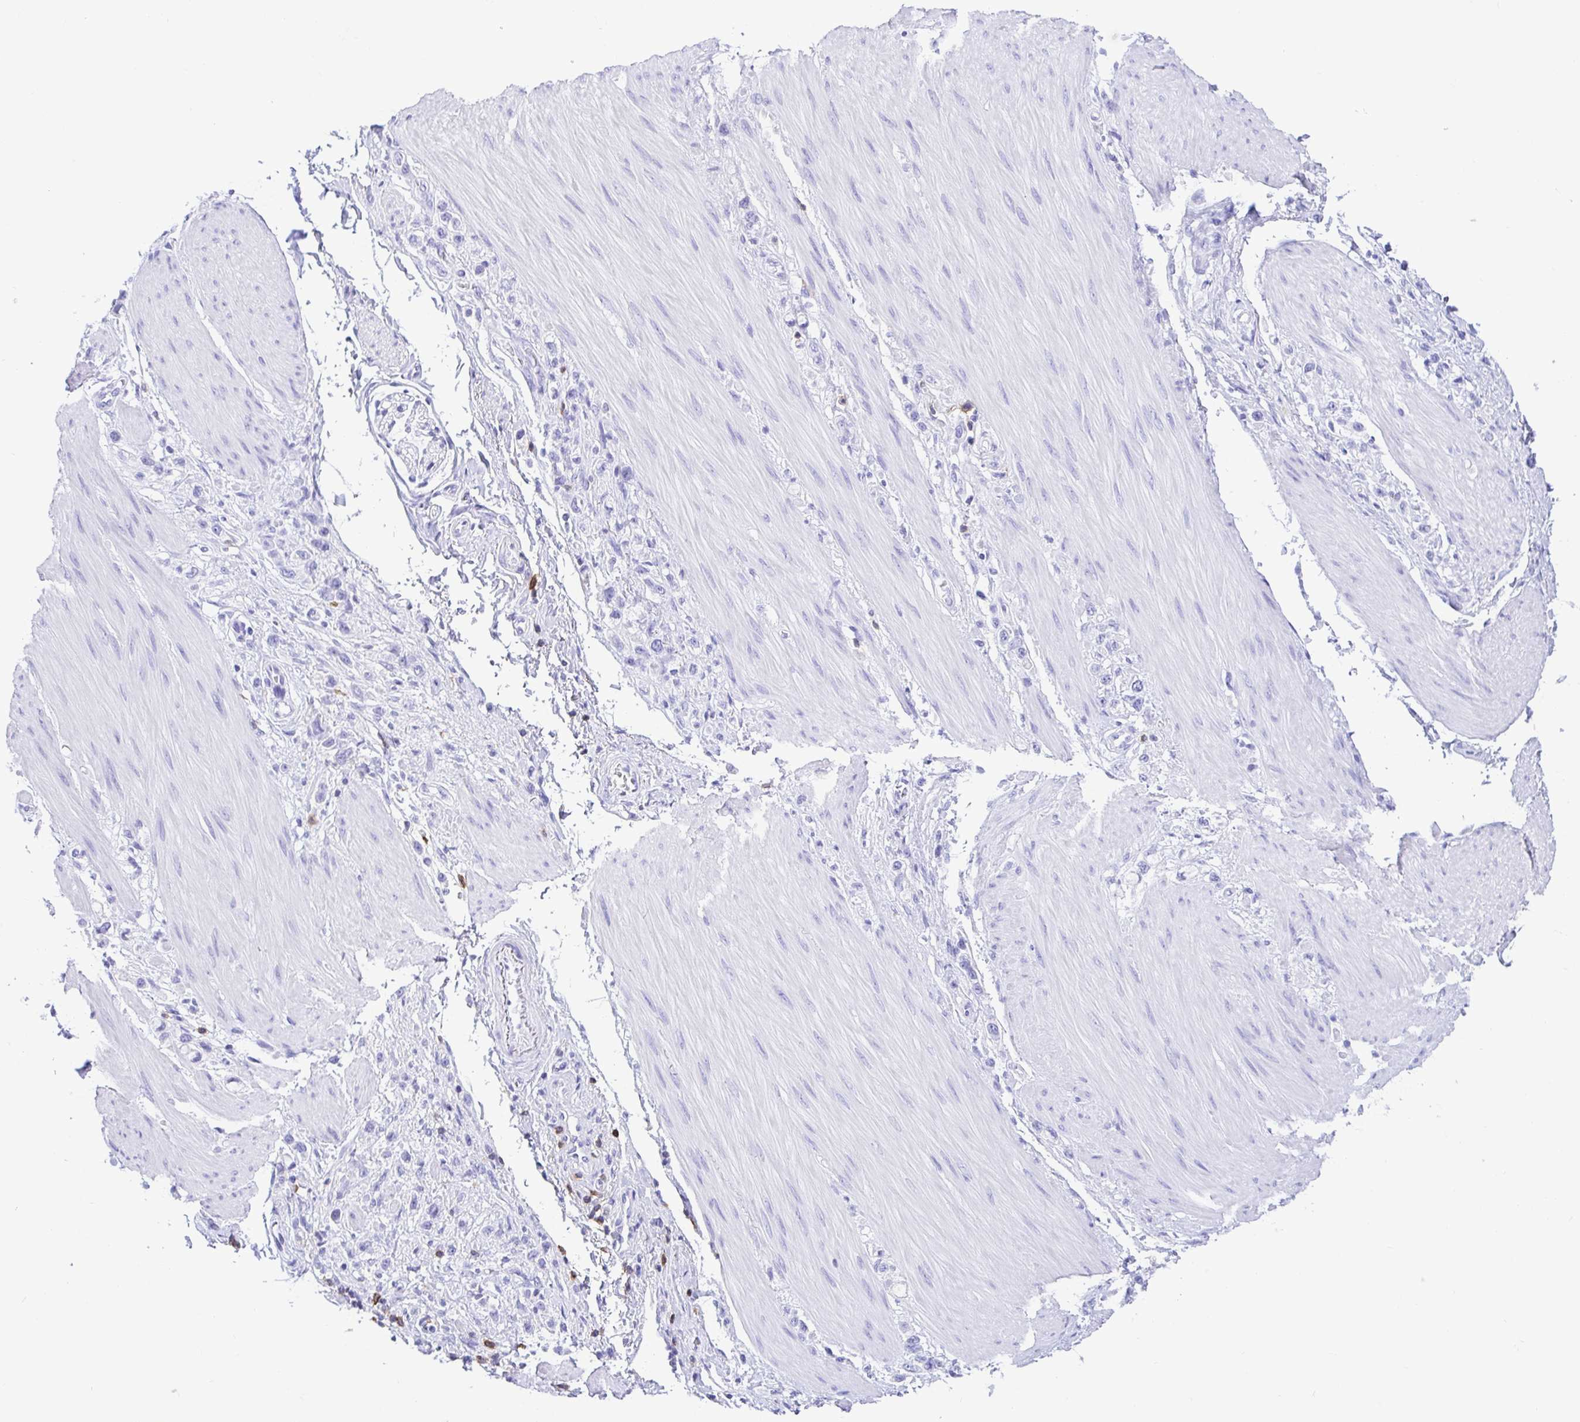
{"staining": {"intensity": "negative", "quantity": "none", "location": "none"}, "tissue": "stomach cancer", "cell_type": "Tumor cells", "image_type": "cancer", "snomed": [{"axis": "morphology", "description": "Adenocarcinoma, NOS"}, {"axis": "topography", "description": "Stomach"}], "caption": "Micrograph shows no protein staining in tumor cells of stomach adenocarcinoma tissue.", "gene": "CD5", "patient": {"sex": "female", "age": 65}}